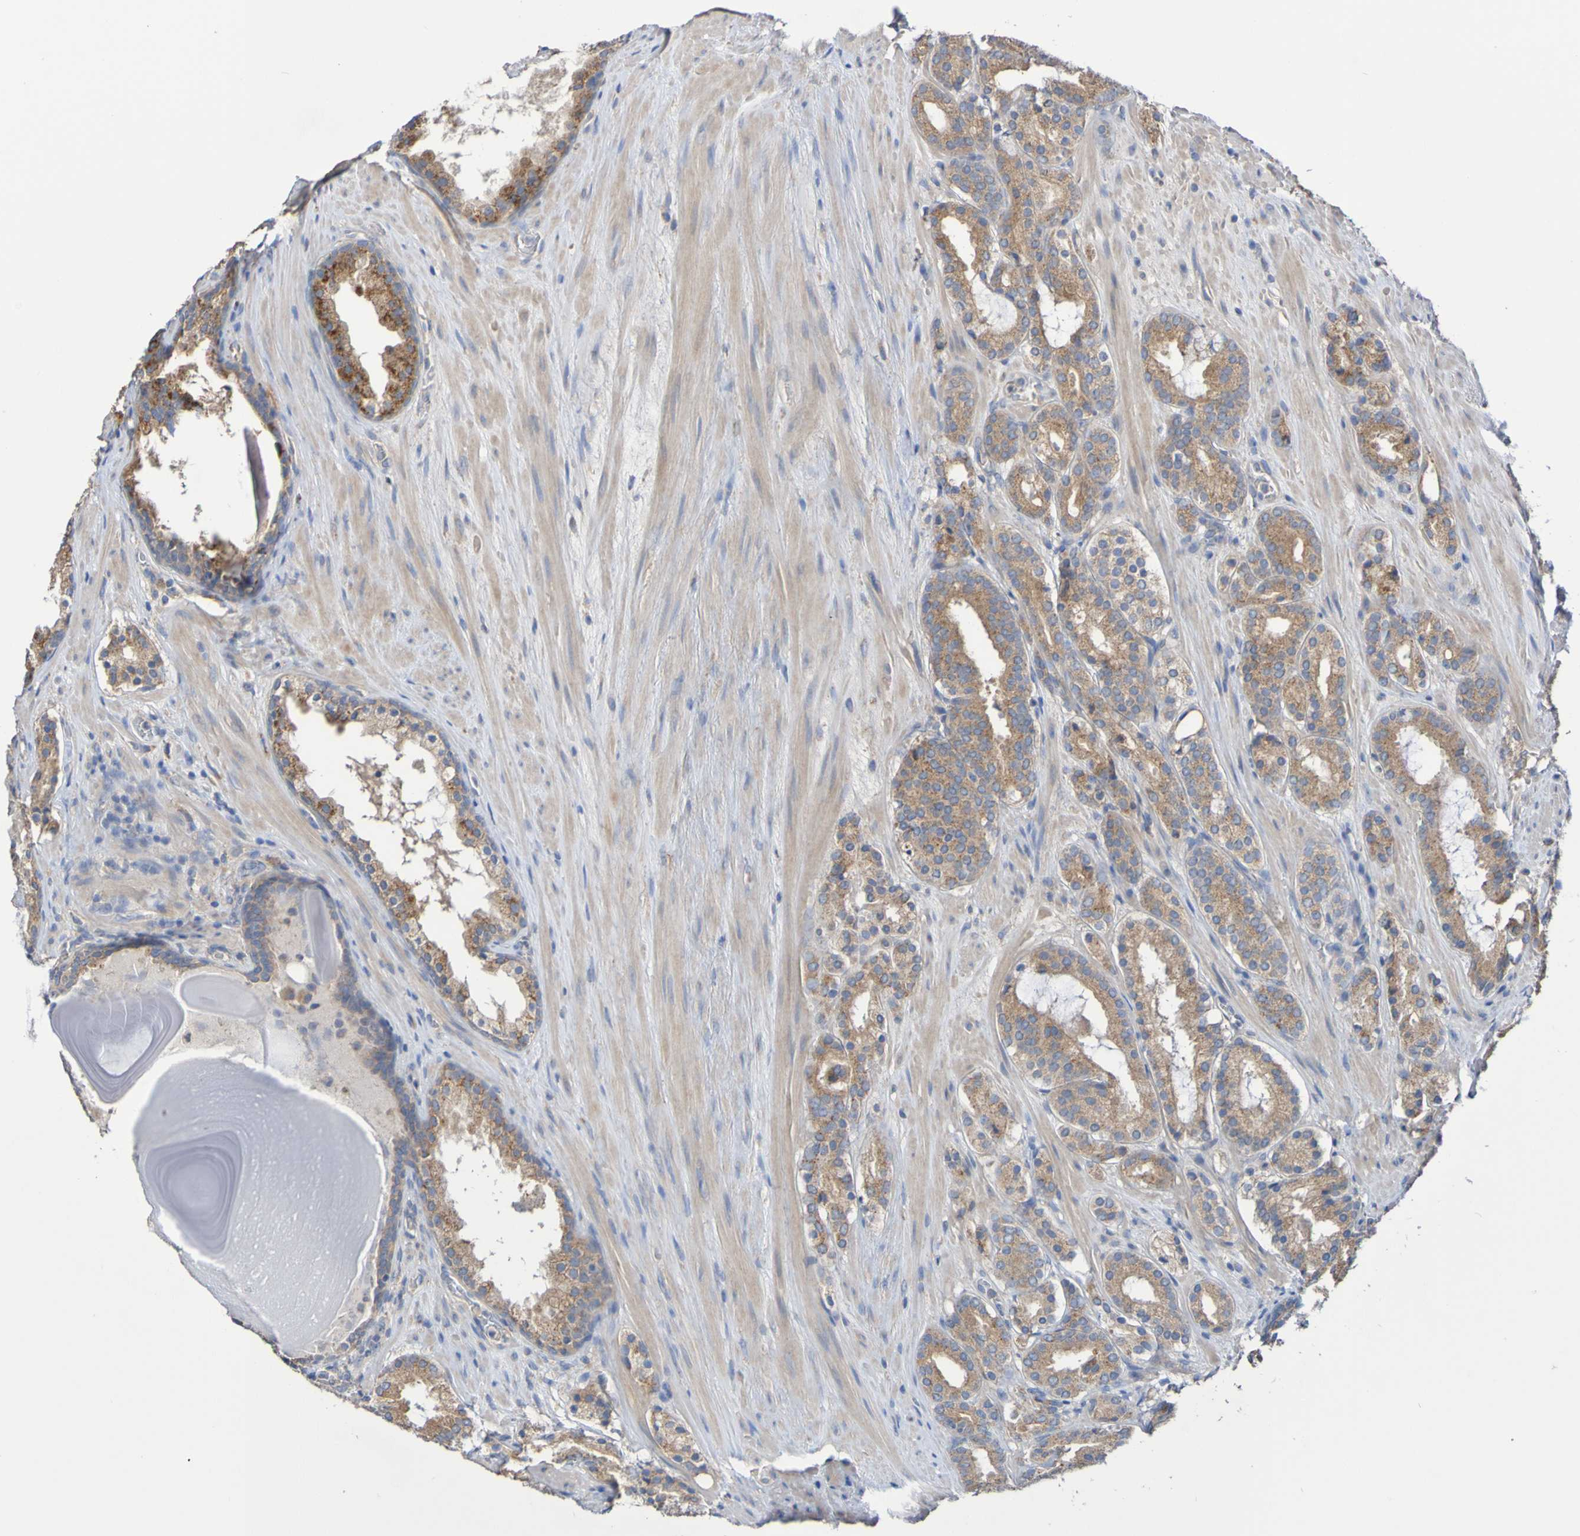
{"staining": {"intensity": "moderate", "quantity": ">75%", "location": "cytoplasmic/membranous"}, "tissue": "prostate cancer", "cell_type": "Tumor cells", "image_type": "cancer", "snomed": [{"axis": "morphology", "description": "Adenocarcinoma, Low grade"}, {"axis": "topography", "description": "Prostate"}], "caption": "Low-grade adenocarcinoma (prostate) stained with immunohistochemistry (IHC) reveals moderate cytoplasmic/membranous staining in approximately >75% of tumor cells.", "gene": "PHYH", "patient": {"sex": "male", "age": 69}}